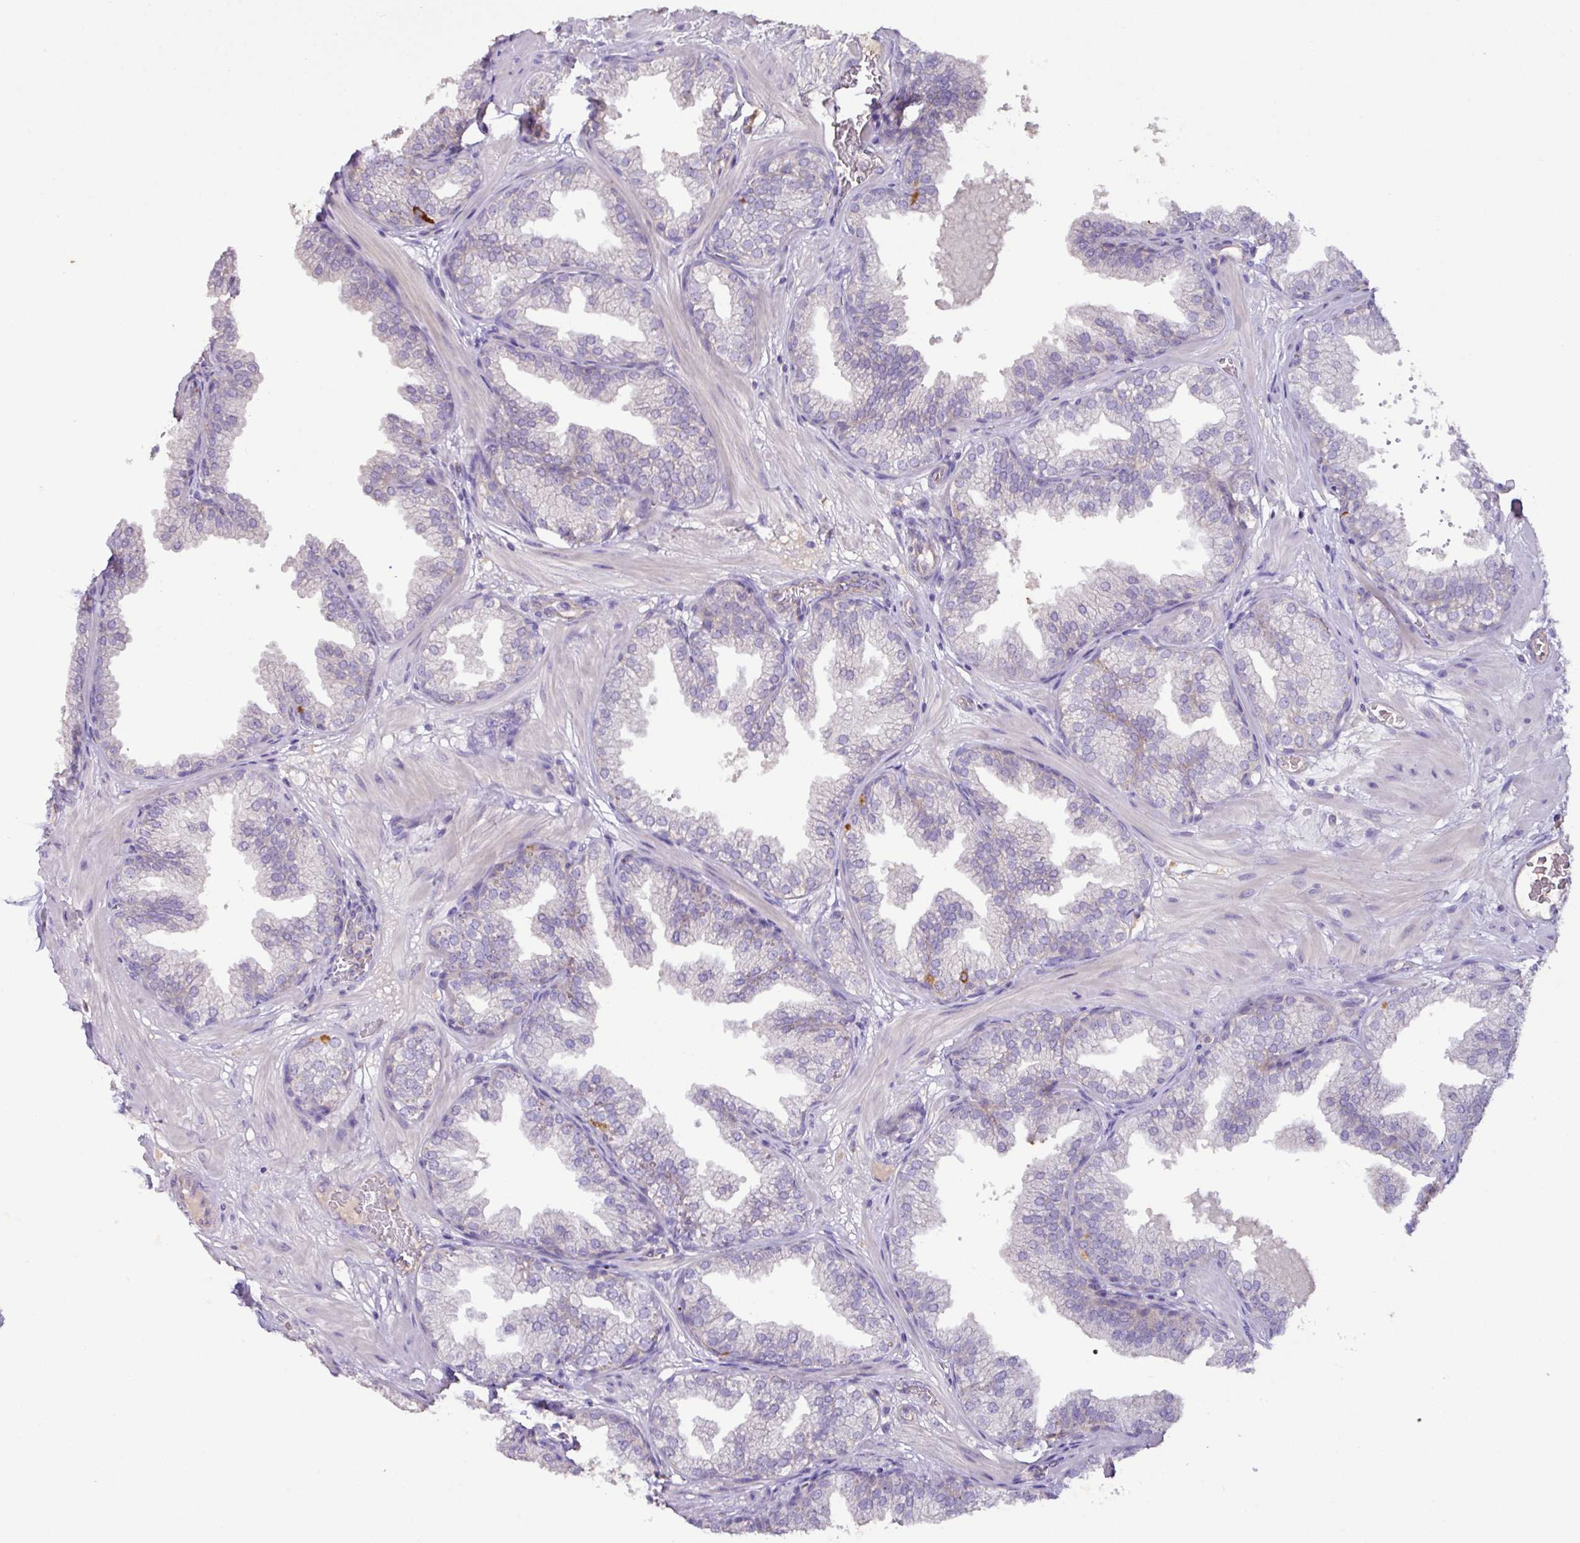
{"staining": {"intensity": "weak", "quantity": "<25%", "location": "cytoplasmic/membranous"}, "tissue": "prostate", "cell_type": "Glandular cells", "image_type": "normal", "snomed": [{"axis": "morphology", "description": "Normal tissue, NOS"}, {"axis": "topography", "description": "Prostate"}], "caption": "Prostate stained for a protein using immunohistochemistry shows no expression glandular cells.", "gene": "AGR3", "patient": {"sex": "male", "age": 37}}